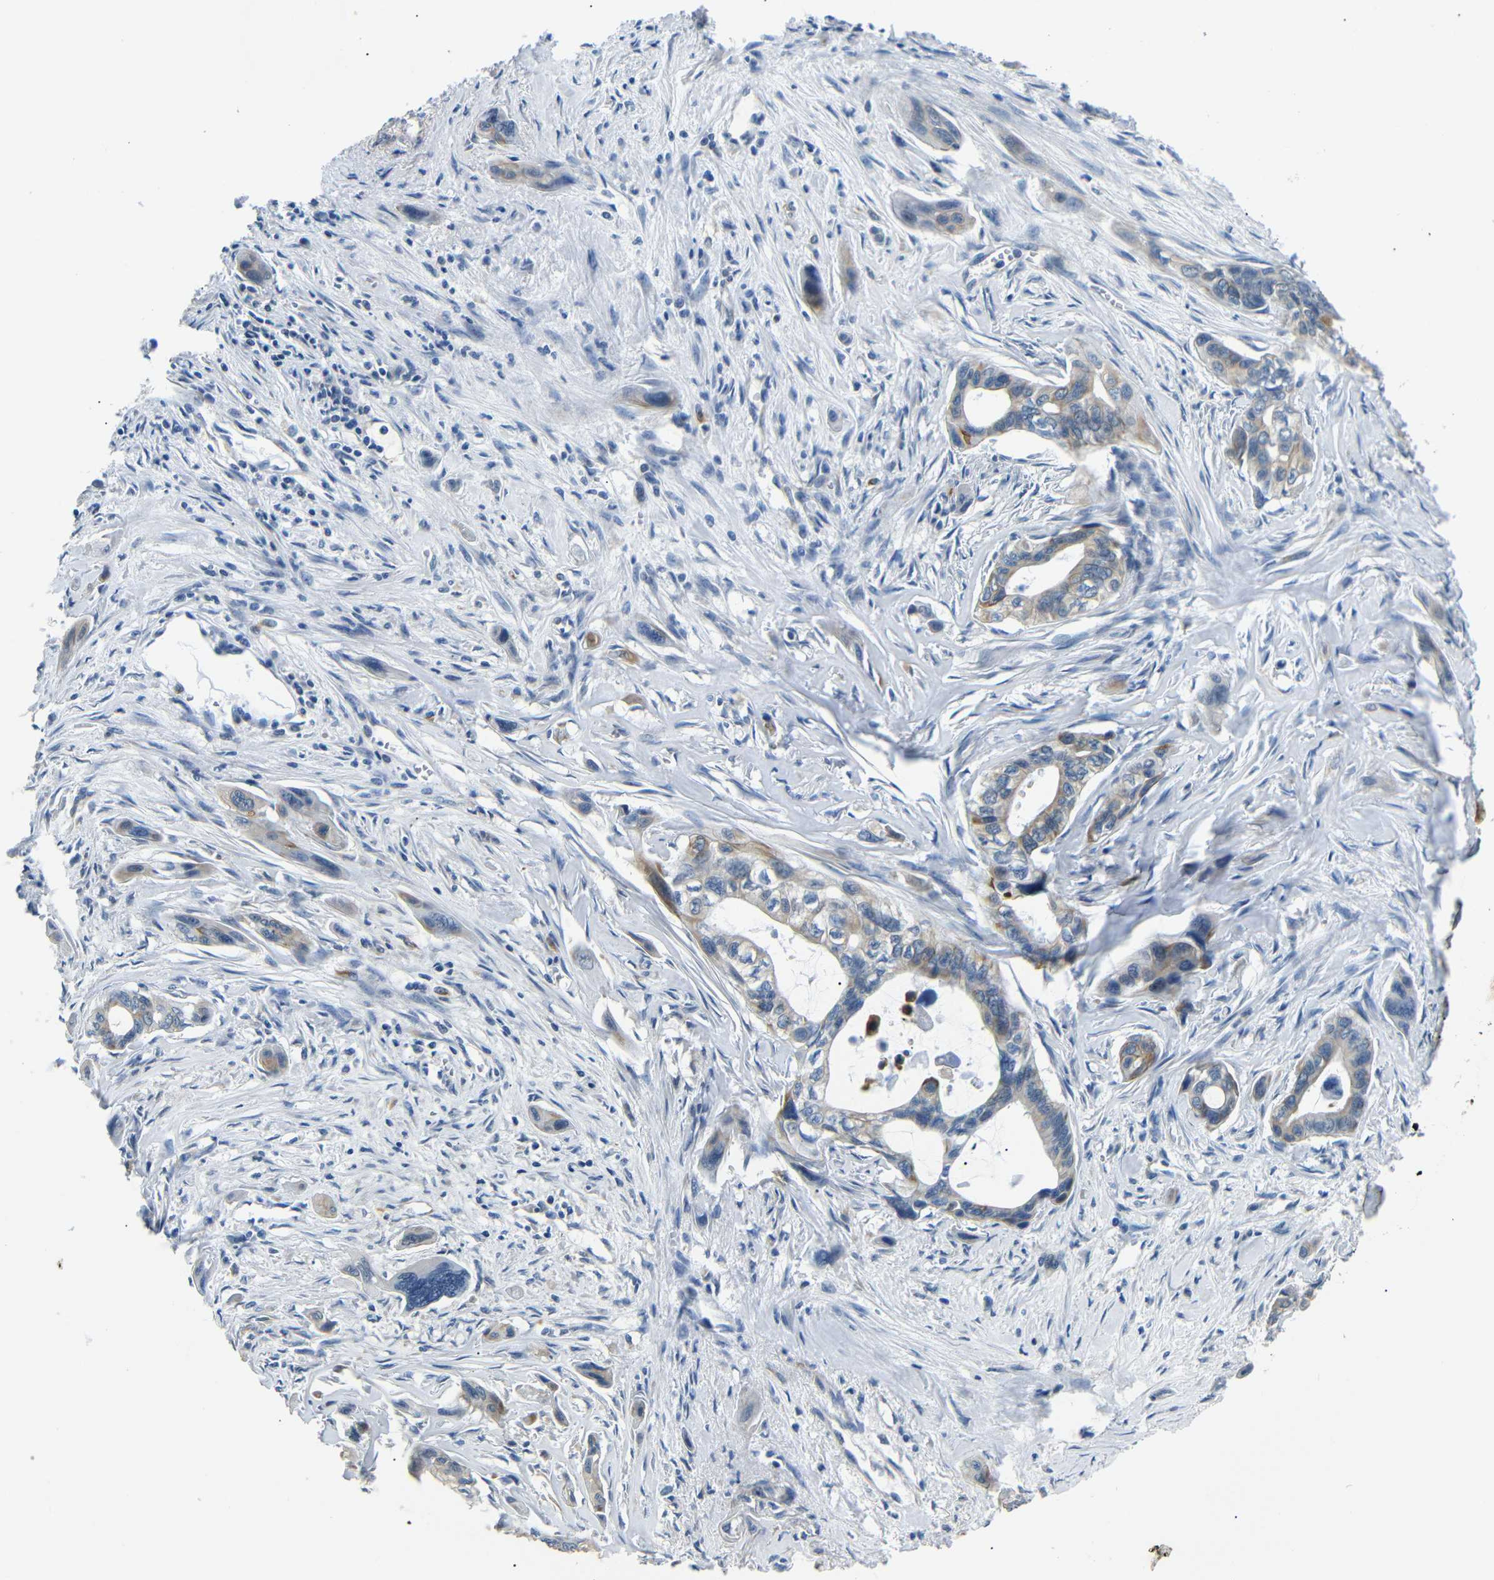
{"staining": {"intensity": "weak", "quantity": ">75%", "location": "cytoplasmic/membranous"}, "tissue": "pancreatic cancer", "cell_type": "Tumor cells", "image_type": "cancer", "snomed": [{"axis": "morphology", "description": "Adenocarcinoma, NOS"}, {"axis": "topography", "description": "Pancreas"}], "caption": "Human pancreatic cancer (adenocarcinoma) stained with a brown dye exhibits weak cytoplasmic/membranous positive positivity in about >75% of tumor cells.", "gene": "TAFA1", "patient": {"sex": "male", "age": 73}}